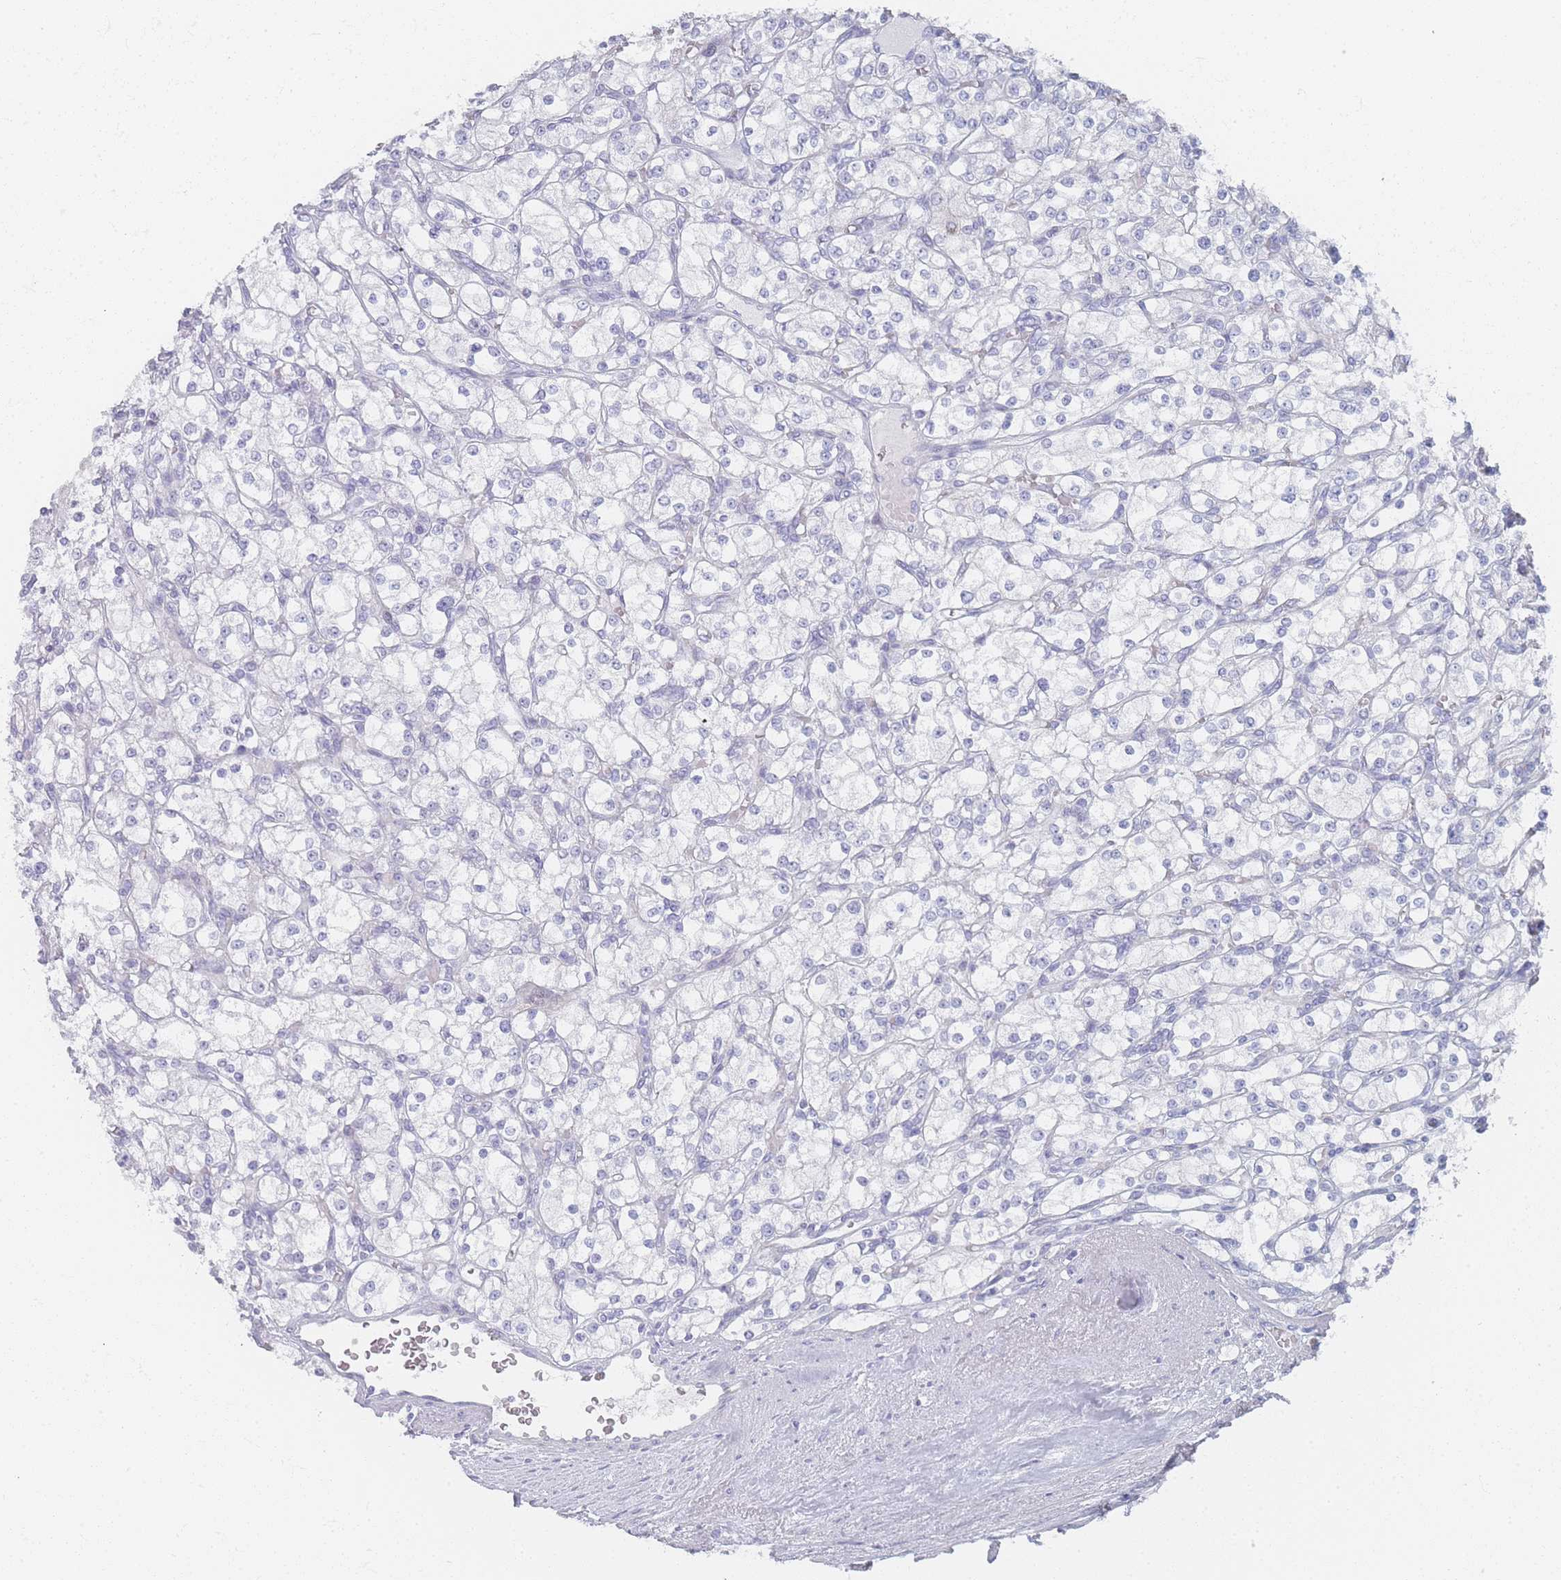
{"staining": {"intensity": "negative", "quantity": "none", "location": "none"}, "tissue": "renal cancer", "cell_type": "Tumor cells", "image_type": "cancer", "snomed": [{"axis": "morphology", "description": "Adenocarcinoma, NOS"}, {"axis": "topography", "description": "Kidney"}], "caption": "The immunohistochemistry histopathology image has no significant positivity in tumor cells of adenocarcinoma (renal) tissue.", "gene": "IMPG1", "patient": {"sex": "male", "age": 80}}